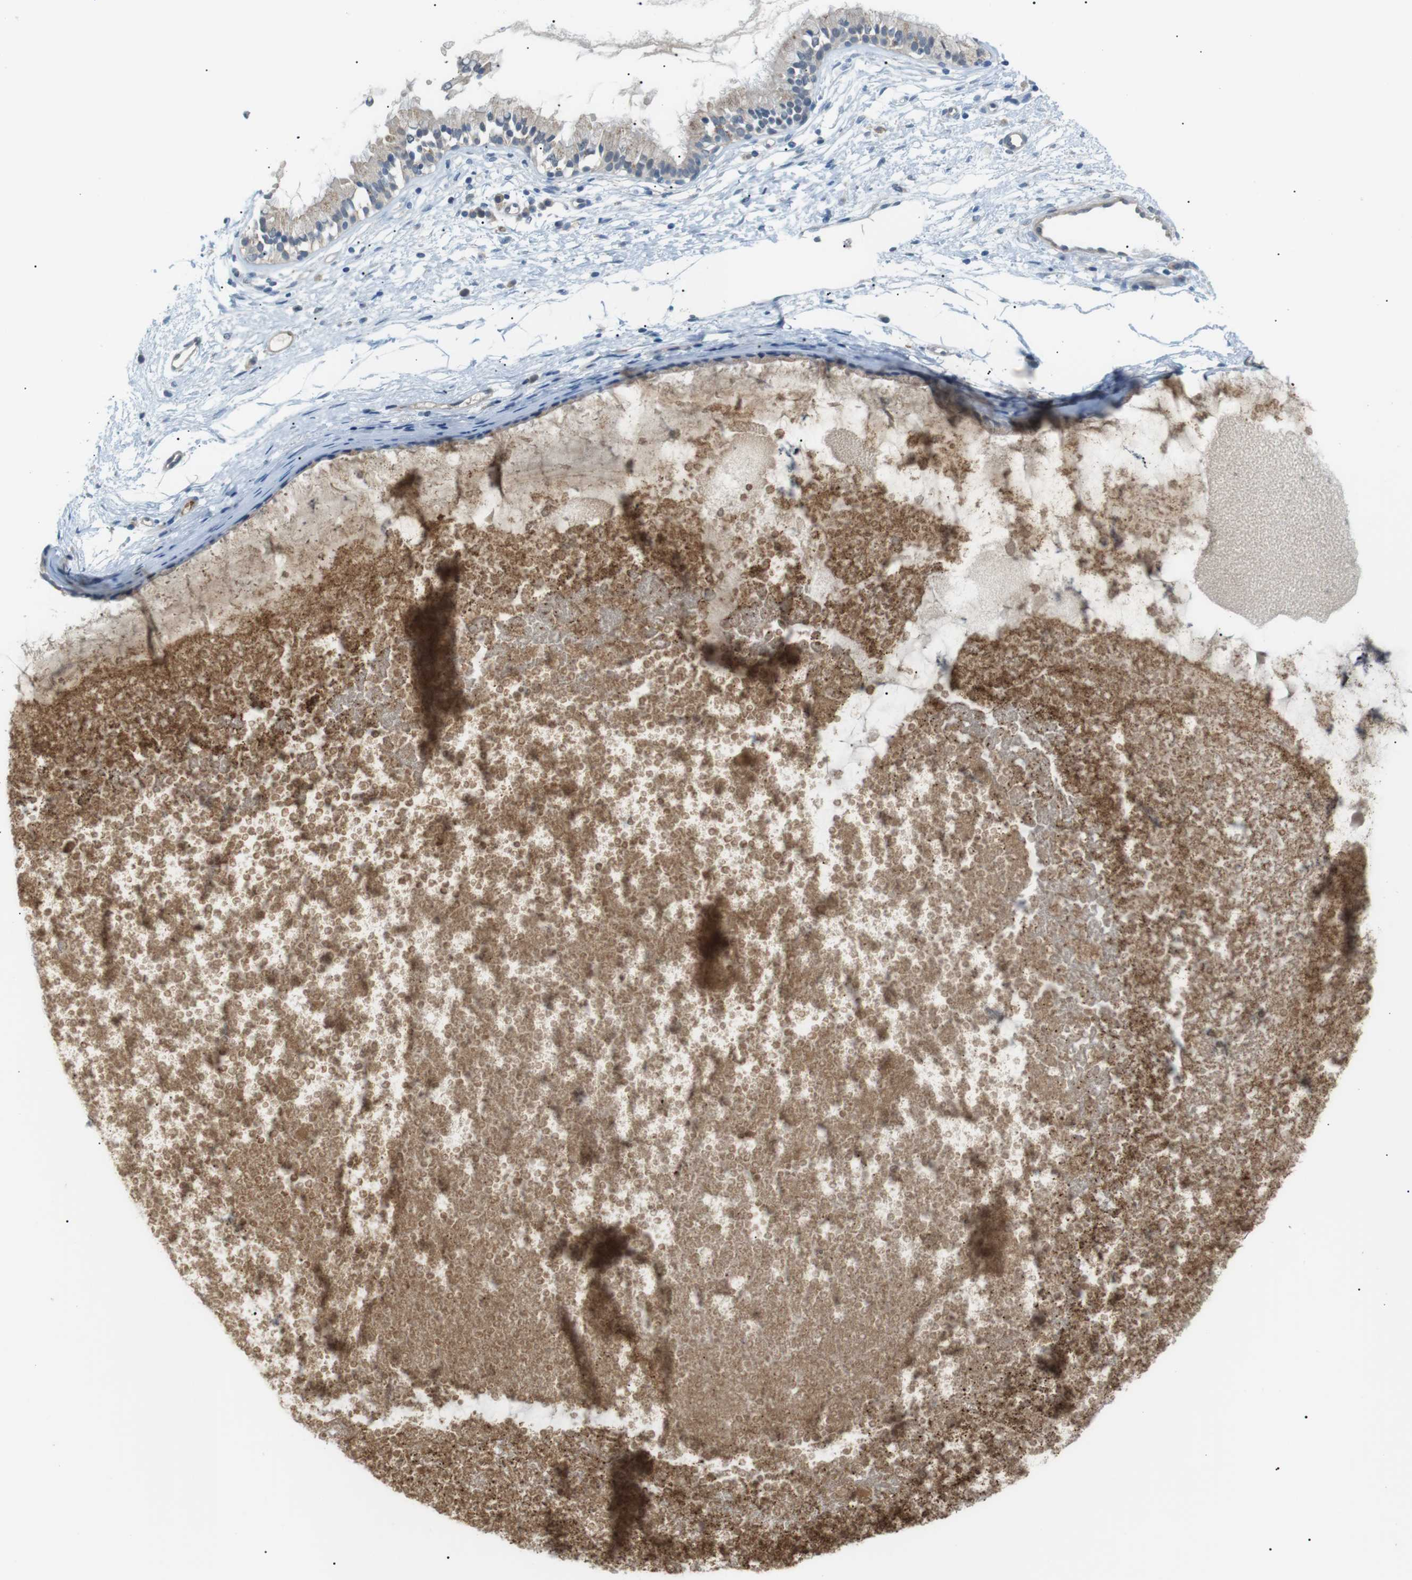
{"staining": {"intensity": "weak", "quantity": "25%-75%", "location": "cytoplasmic/membranous"}, "tissue": "nasopharynx", "cell_type": "Respiratory epithelial cells", "image_type": "normal", "snomed": [{"axis": "morphology", "description": "Normal tissue, NOS"}, {"axis": "topography", "description": "Nasopharynx"}], "caption": "Normal nasopharynx demonstrates weak cytoplasmic/membranous positivity in approximately 25%-75% of respiratory epithelial cells, visualized by immunohistochemistry. (Stains: DAB (3,3'-diaminobenzidine) in brown, nuclei in blue, Microscopy: brightfield microscopy at high magnification).", "gene": "B4GALNT2", "patient": {"sex": "male", "age": 21}}